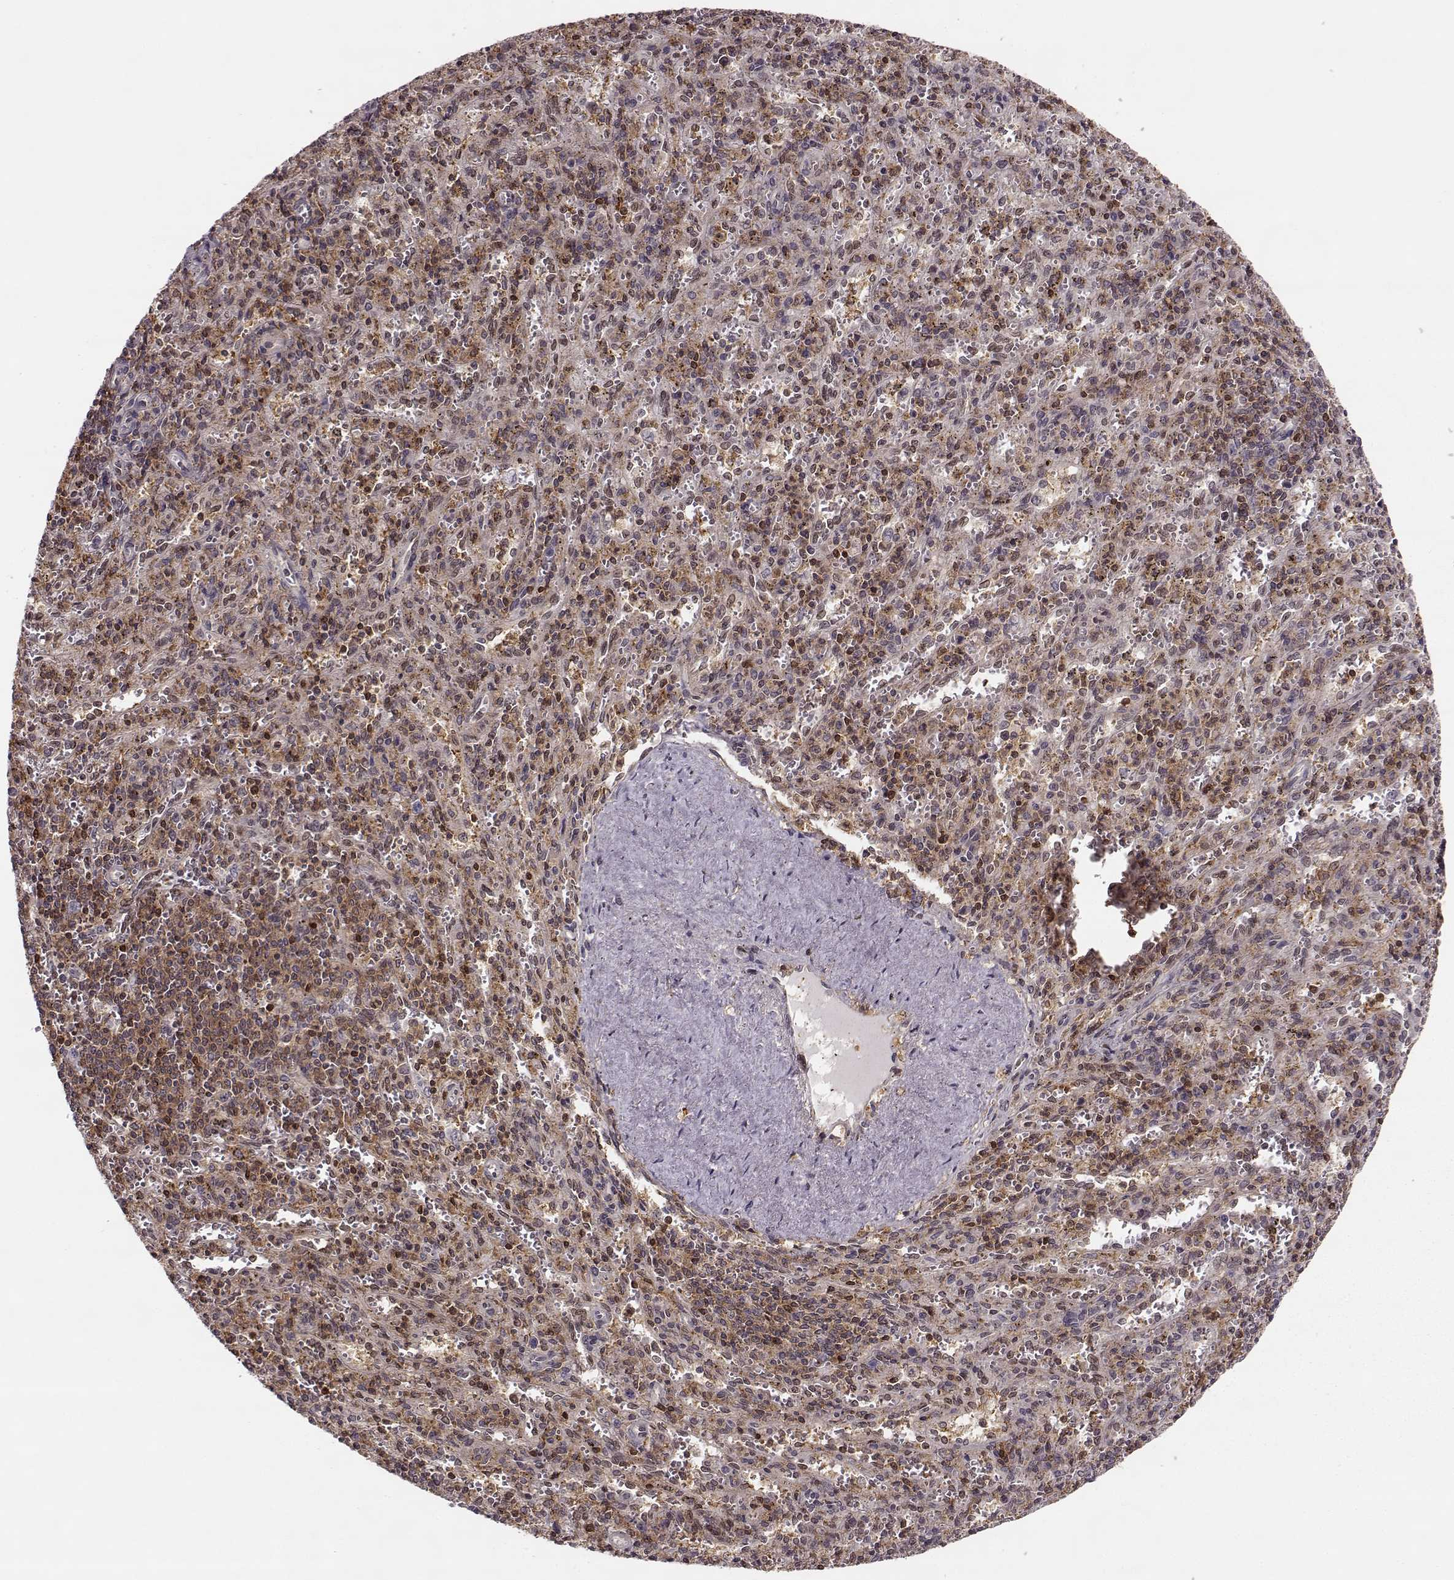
{"staining": {"intensity": "moderate", "quantity": "25%-75%", "location": "cytoplasmic/membranous"}, "tissue": "spleen", "cell_type": "Cells in red pulp", "image_type": "normal", "snomed": [{"axis": "morphology", "description": "Normal tissue, NOS"}, {"axis": "topography", "description": "Spleen"}], "caption": "Immunohistochemical staining of benign human spleen demonstrates moderate cytoplasmic/membranous protein expression in about 25%-75% of cells in red pulp. The staining was performed using DAB, with brown indicating positive protein expression. Nuclei are stained blue with hematoxylin.", "gene": "MFSD1", "patient": {"sex": "male", "age": 57}}